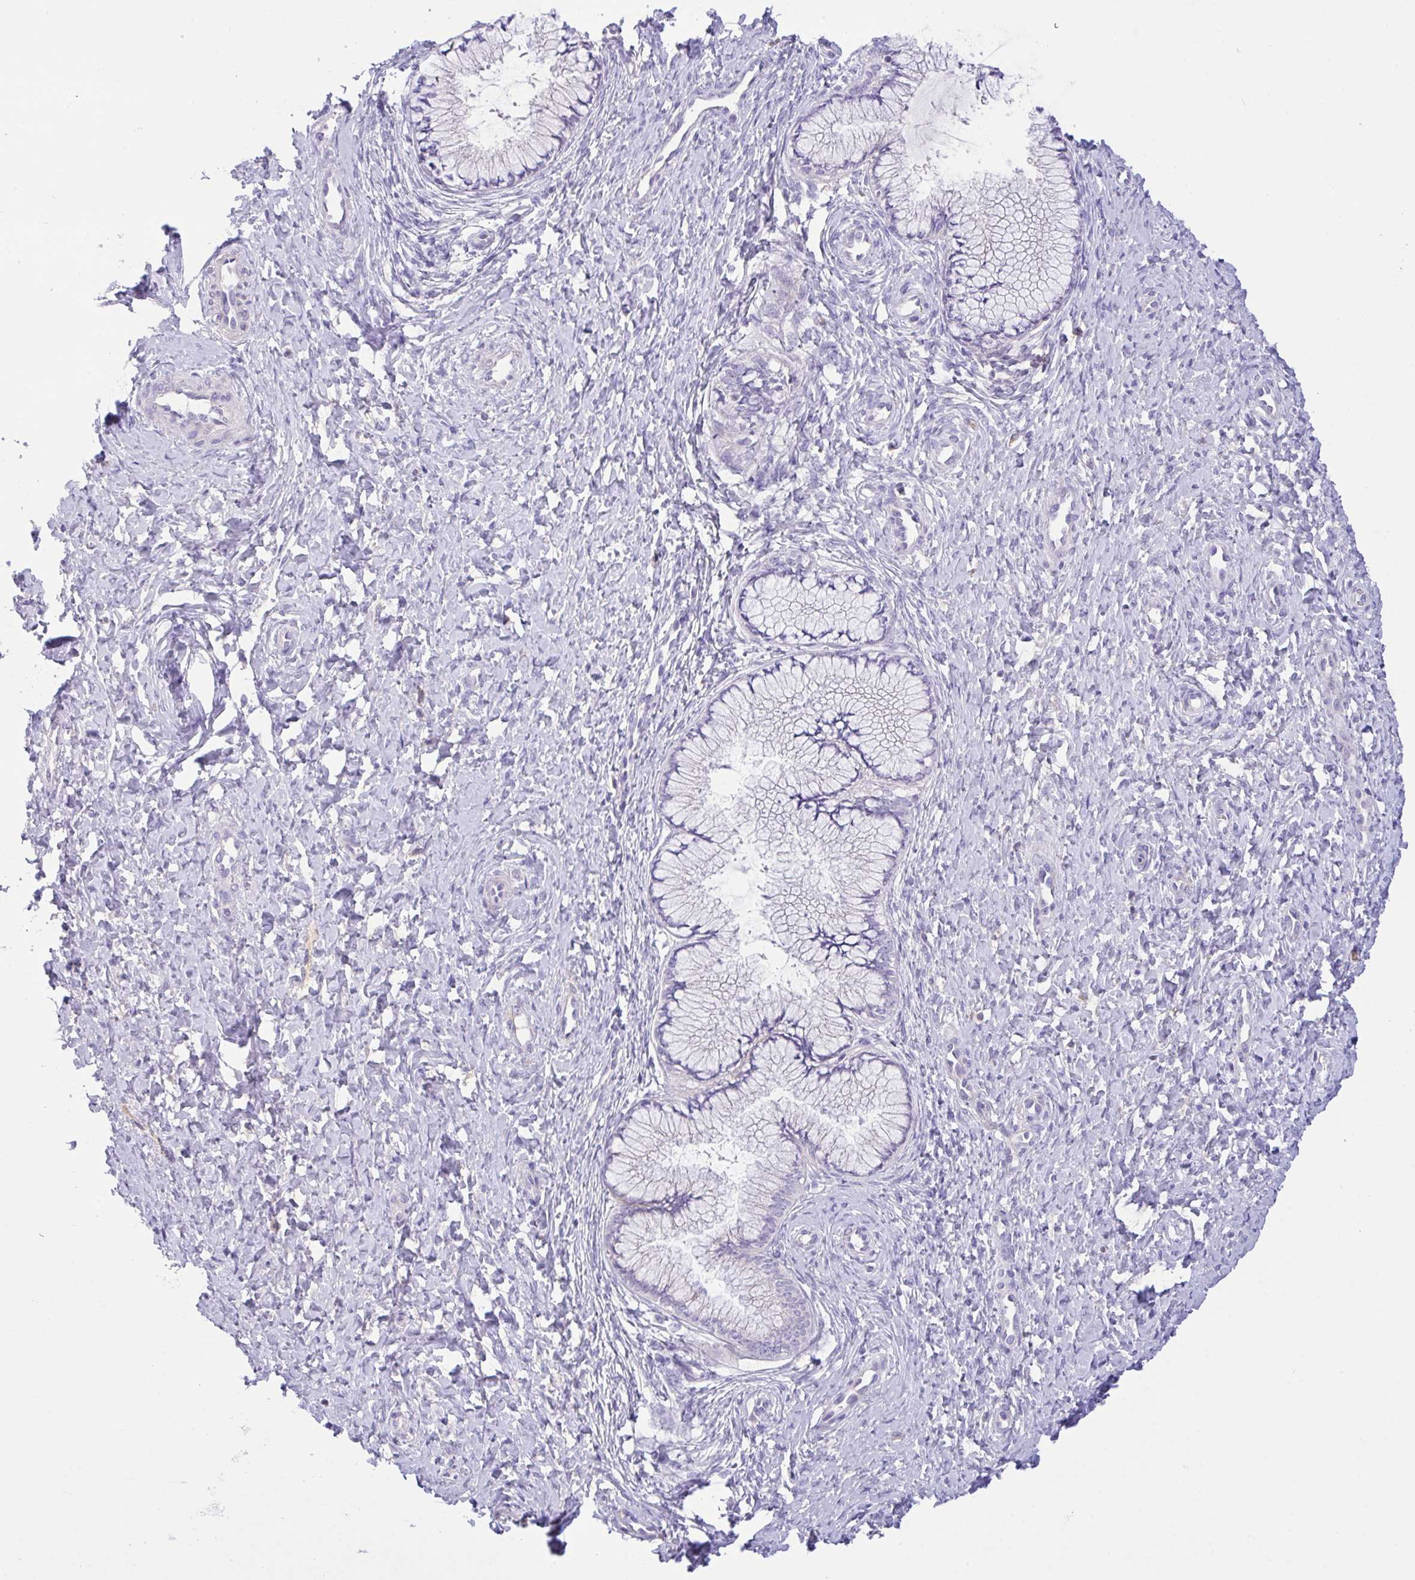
{"staining": {"intensity": "negative", "quantity": "none", "location": "none"}, "tissue": "cervix", "cell_type": "Glandular cells", "image_type": "normal", "snomed": [{"axis": "morphology", "description": "Normal tissue, NOS"}, {"axis": "topography", "description": "Cervix"}], "caption": "Immunohistochemical staining of unremarkable human cervix exhibits no significant expression in glandular cells.", "gene": "FBXL20", "patient": {"sex": "female", "age": 37}}